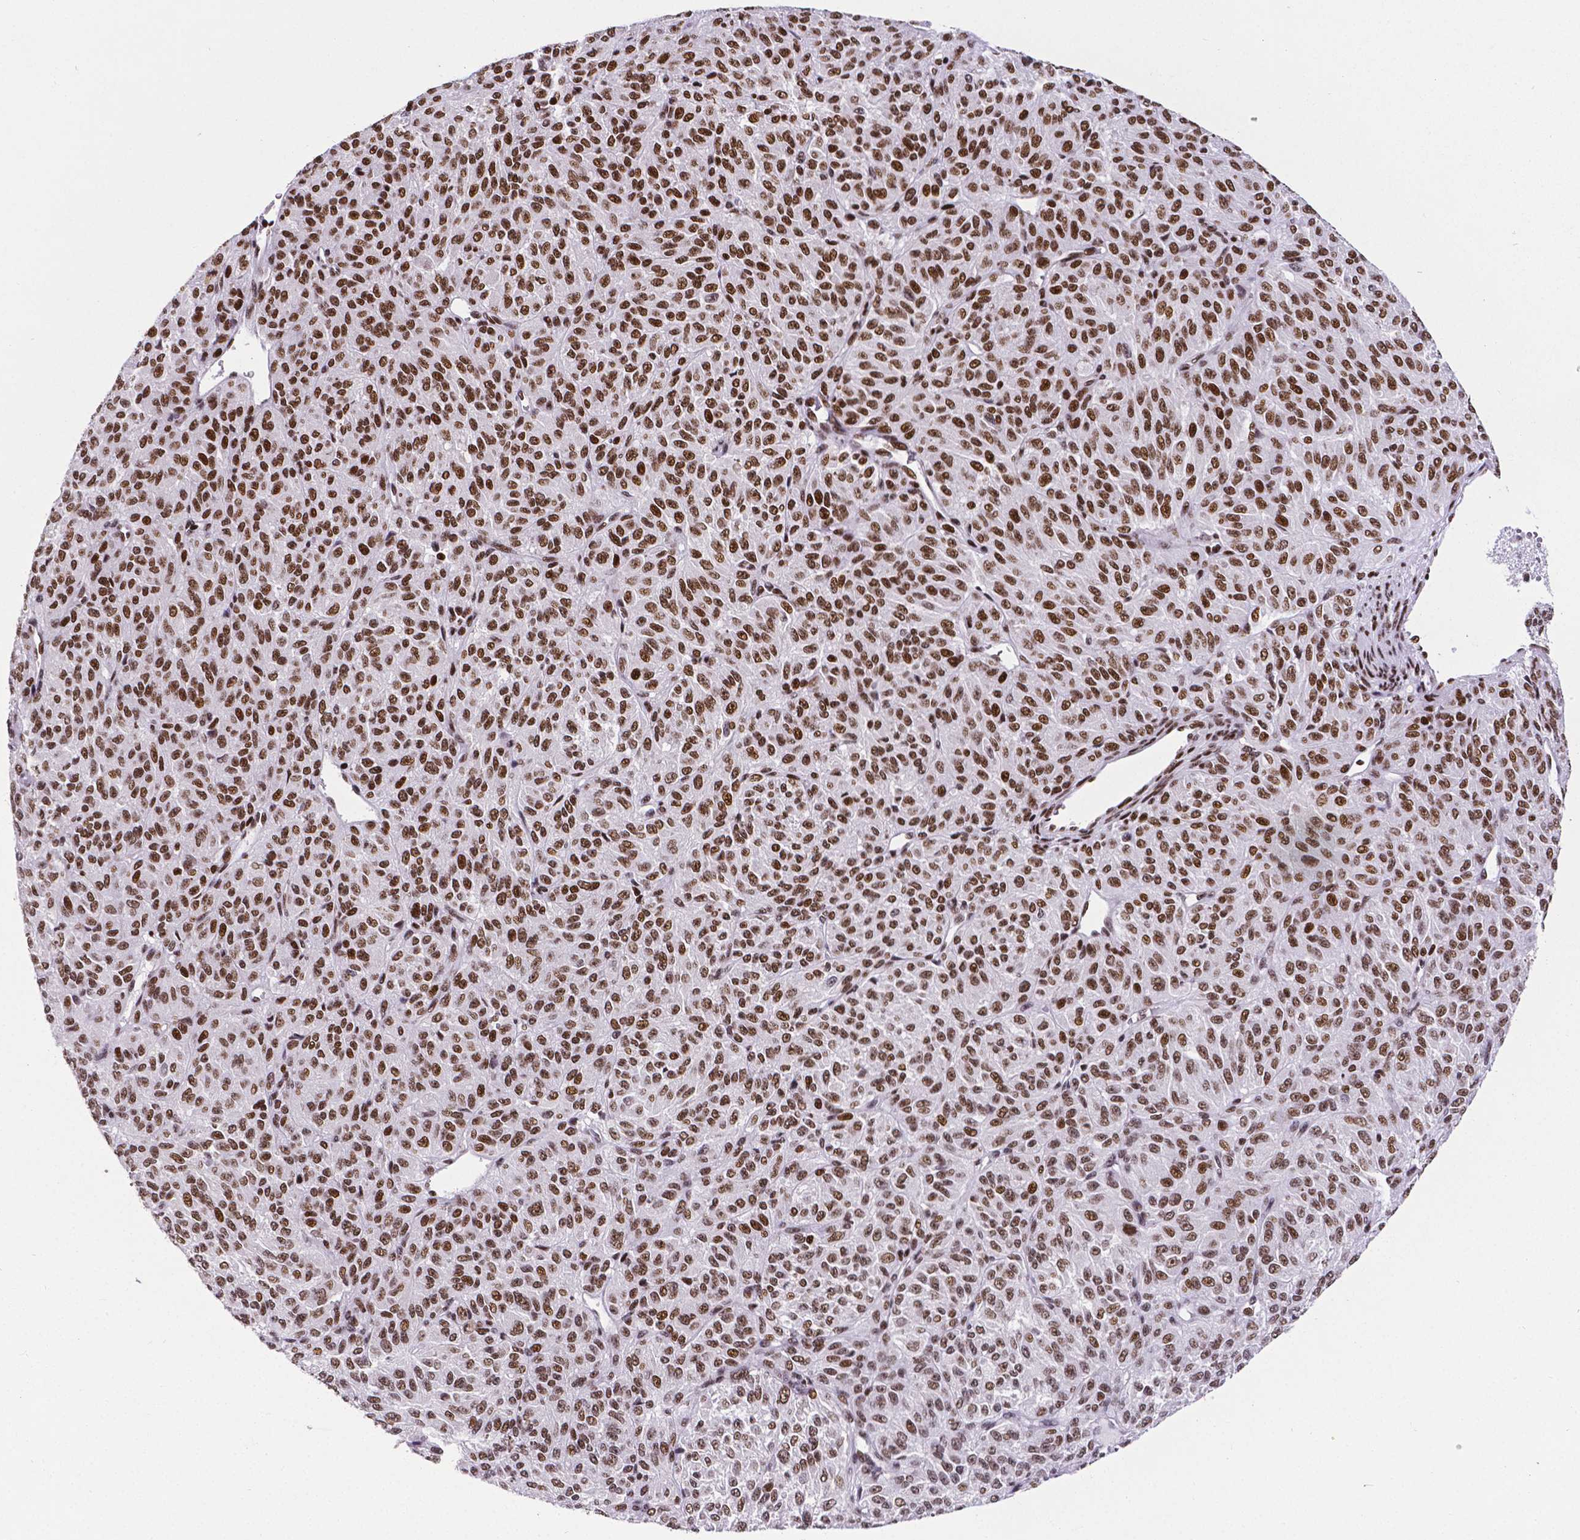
{"staining": {"intensity": "strong", "quantity": ">75%", "location": "nuclear"}, "tissue": "melanoma", "cell_type": "Tumor cells", "image_type": "cancer", "snomed": [{"axis": "morphology", "description": "Malignant melanoma, Metastatic site"}, {"axis": "topography", "description": "Brain"}], "caption": "The immunohistochemical stain labels strong nuclear expression in tumor cells of melanoma tissue. Immunohistochemistry stains the protein of interest in brown and the nuclei are stained blue.", "gene": "CTCF", "patient": {"sex": "female", "age": 56}}